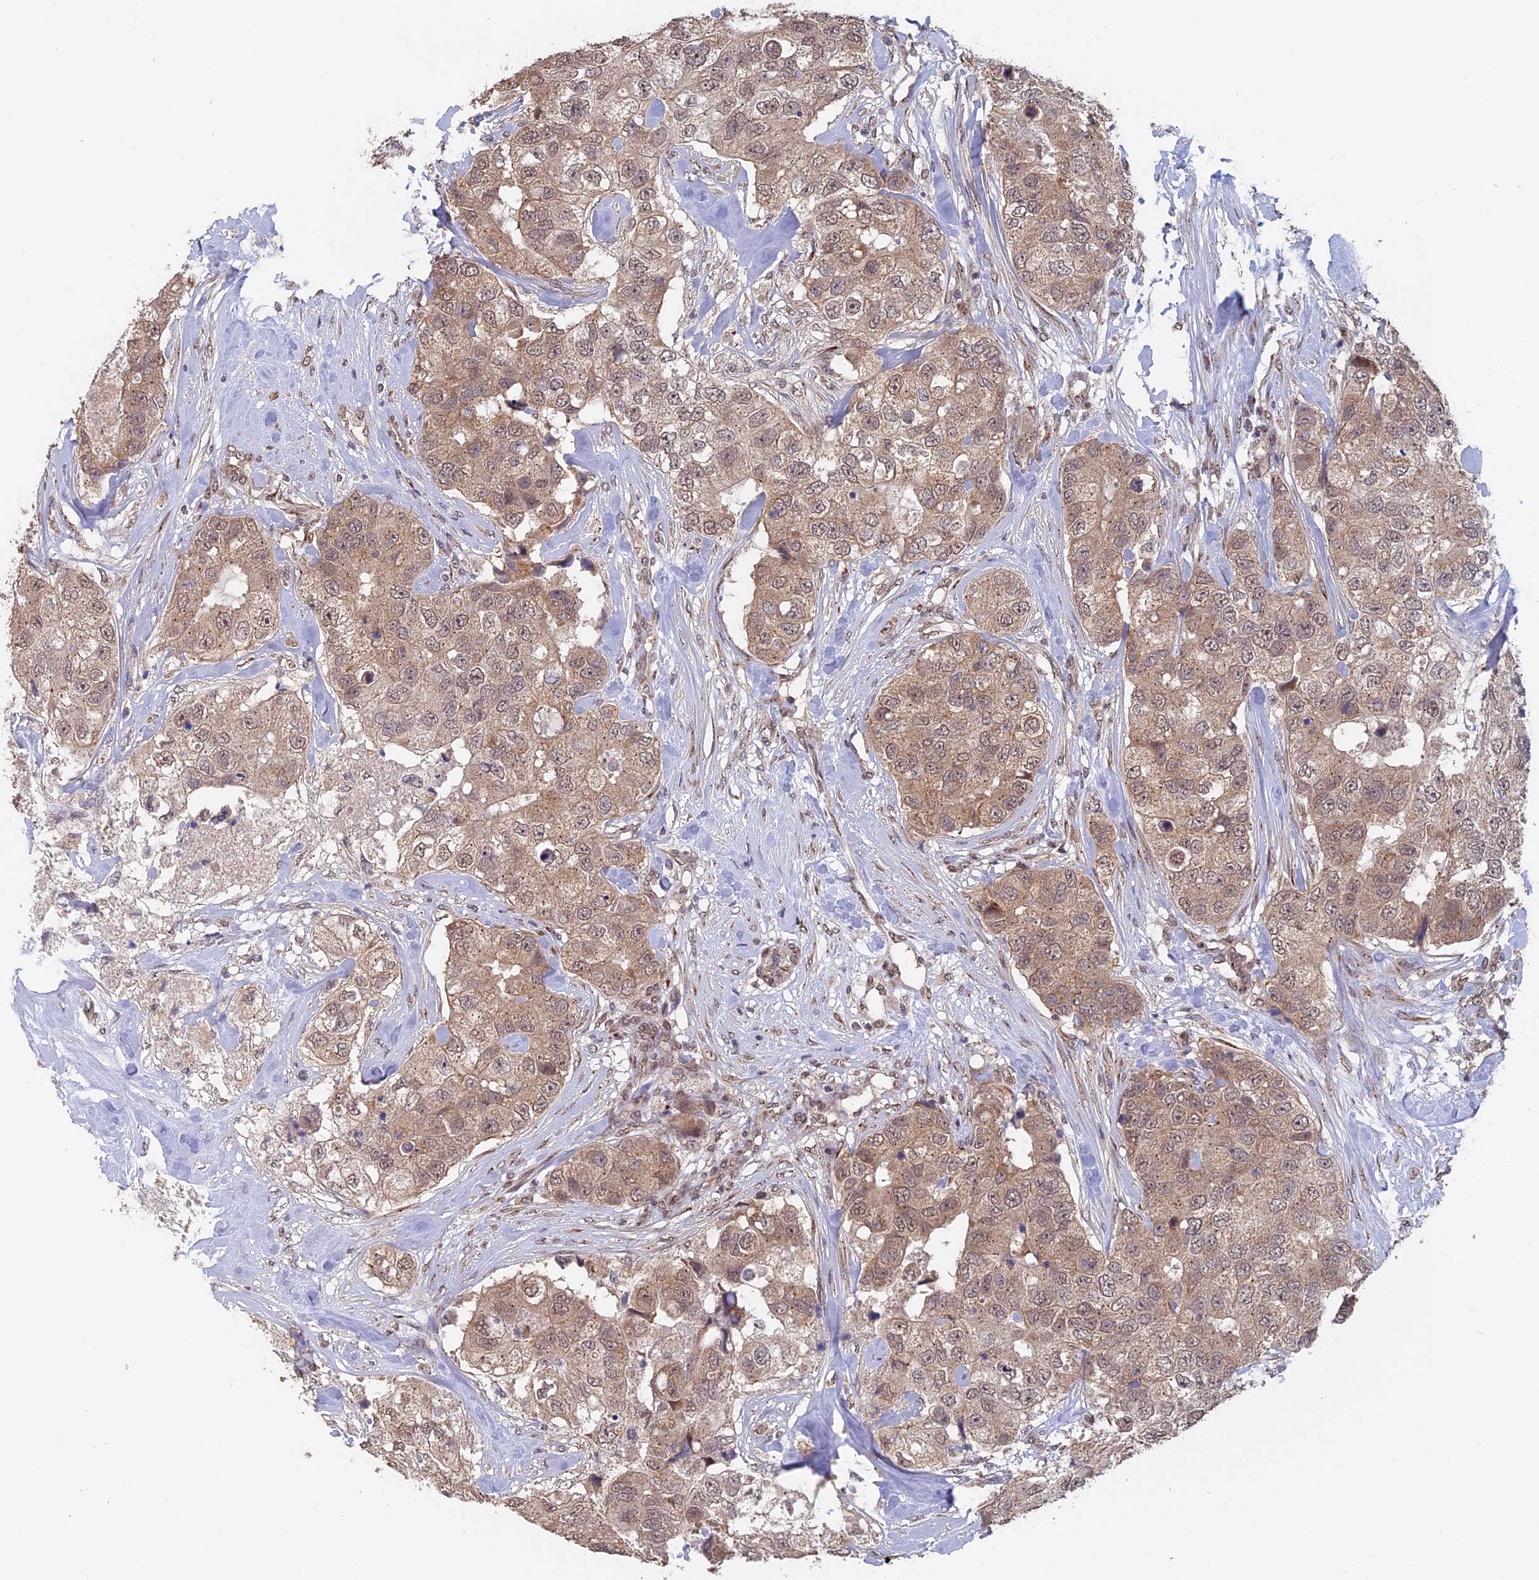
{"staining": {"intensity": "moderate", "quantity": ">75%", "location": "cytoplasmic/membranous,nuclear"}, "tissue": "breast cancer", "cell_type": "Tumor cells", "image_type": "cancer", "snomed": [{"axis": "morphology", "description": "Duct carcinoma"}, {"axis": "topography", "description": "Breast"}], "caption": "Moderate cytoplasmic/membranous and nuclear protein expression is present in about >75% of tumor cells in breast cancer.", "gene": "PIGQ", "patient": {"sex": "female", "age": 62}}